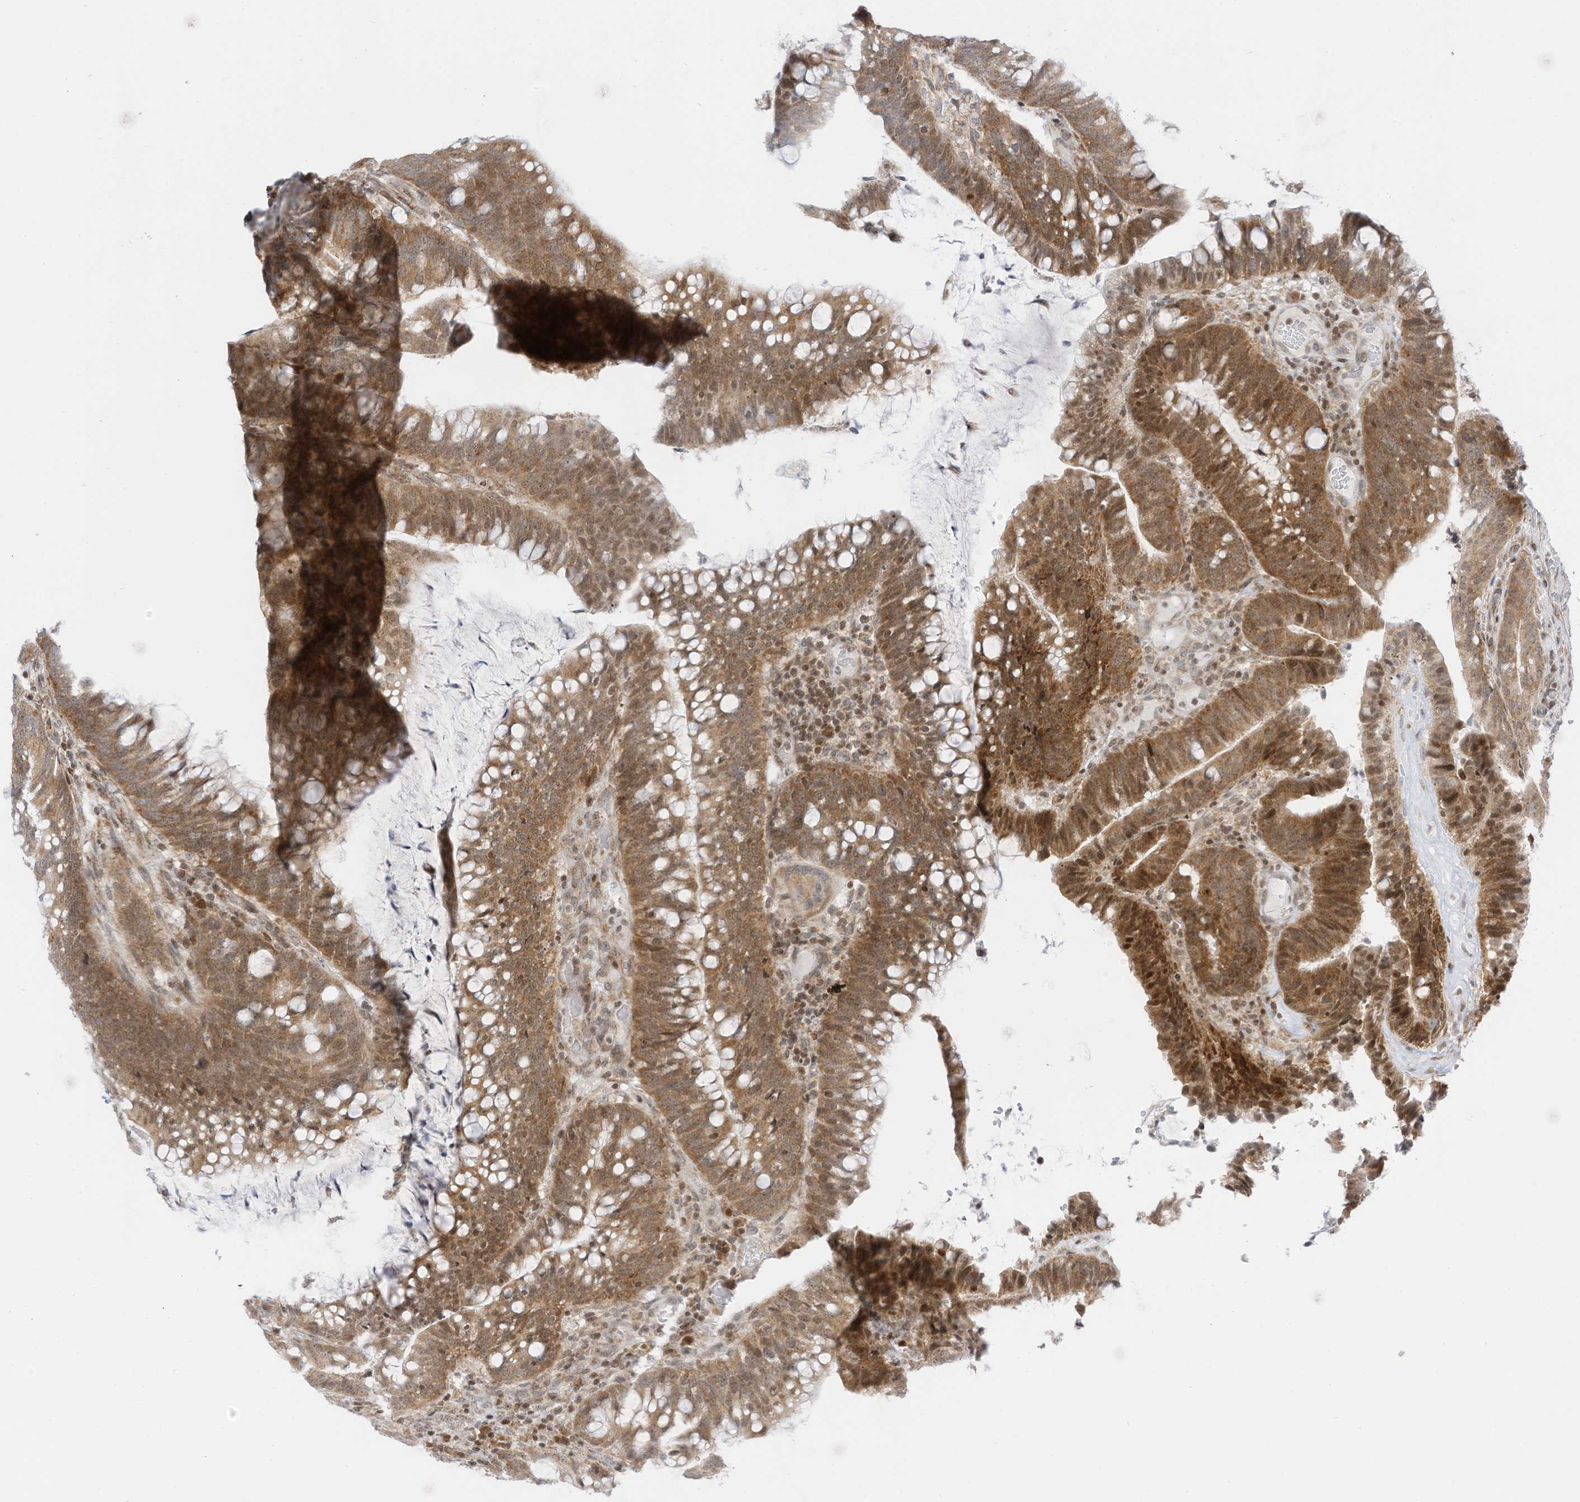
{"staining": {"intensity": "moderate", "quantity": ">75%", "location": "cytoplasmic/membranous,nuclear"}, "tissue": "colorectal cancer", "cell_type": "Tumor cells", "image_type": "cancer", "snomed": [{"axis": "morphology", "description": "Adenocarcinoma, NOS"}, {"axis": "topography", "description": "Colon"}], "caption": "Human colorectal cancer (adenocarcinoma) stained with a brown dye exhibits moderate cytoplasmic/membranous and nuclear positive staining in about >75% of tumor cells.", "gene": "EDF1", "patient": {"sex": "female", "age": 66}}